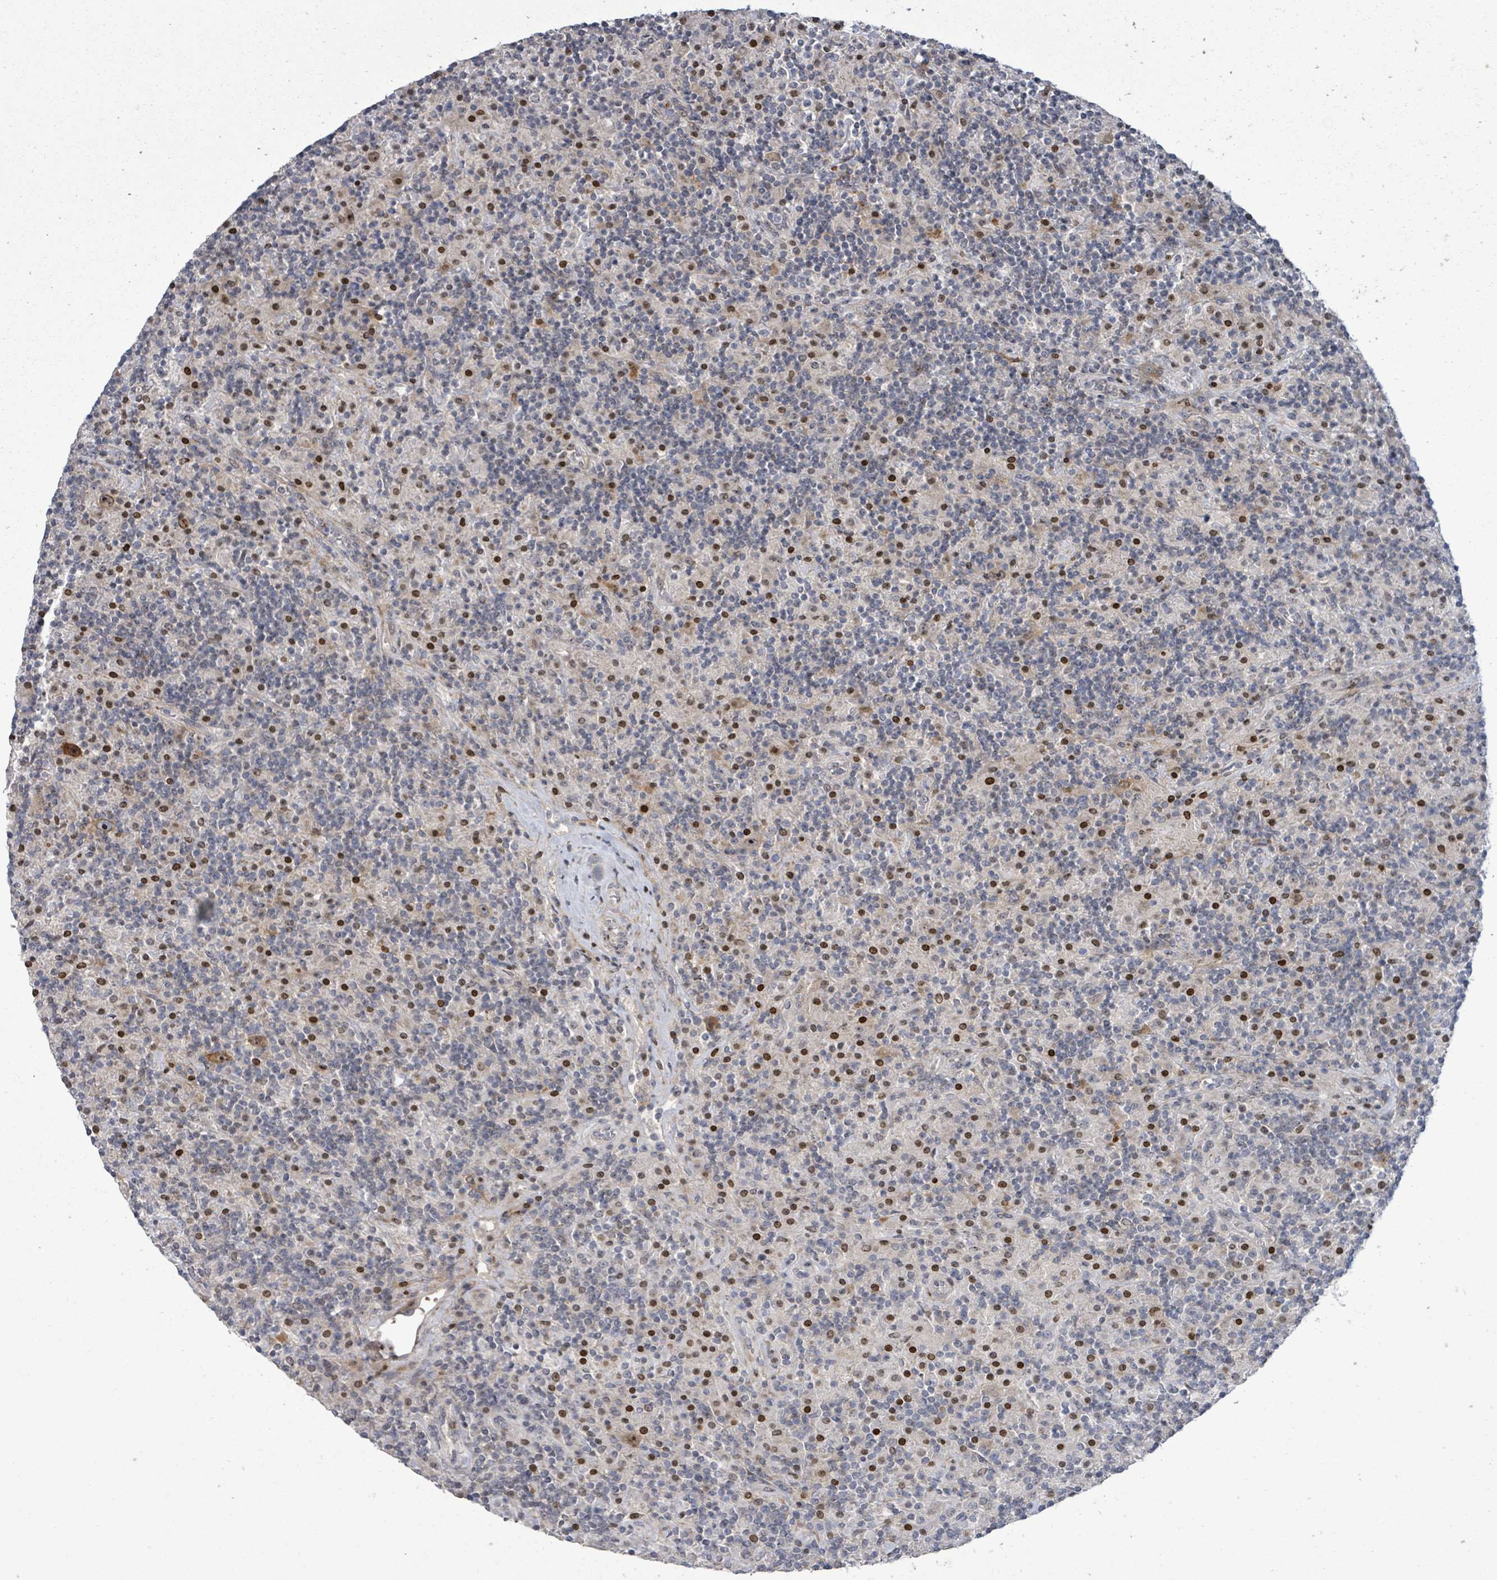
{"staining": {"intensity": "moderate", "quantity": "25%-75%", "location": "nuclear"}, "tissue": "lymphoma", "cell_type": "Tumor cells", "image_type": "cancer", "snomed": [{"axis": "morphology", "description": "Hodgkin's disease, NOS"}, {"axis": "topography", "description": "Lymph node"}], "caption": "Immunohistochemistry (IHC) of Hodgkin's disease exhibits medium levels of moderate nuclear expression in approximately 25%-75% of tumor cells. Ihc stains the protein in brown and the nuclei are stained blue.", "gene": "LILRA4", "patient": {"sex": "male", "age": 70}}